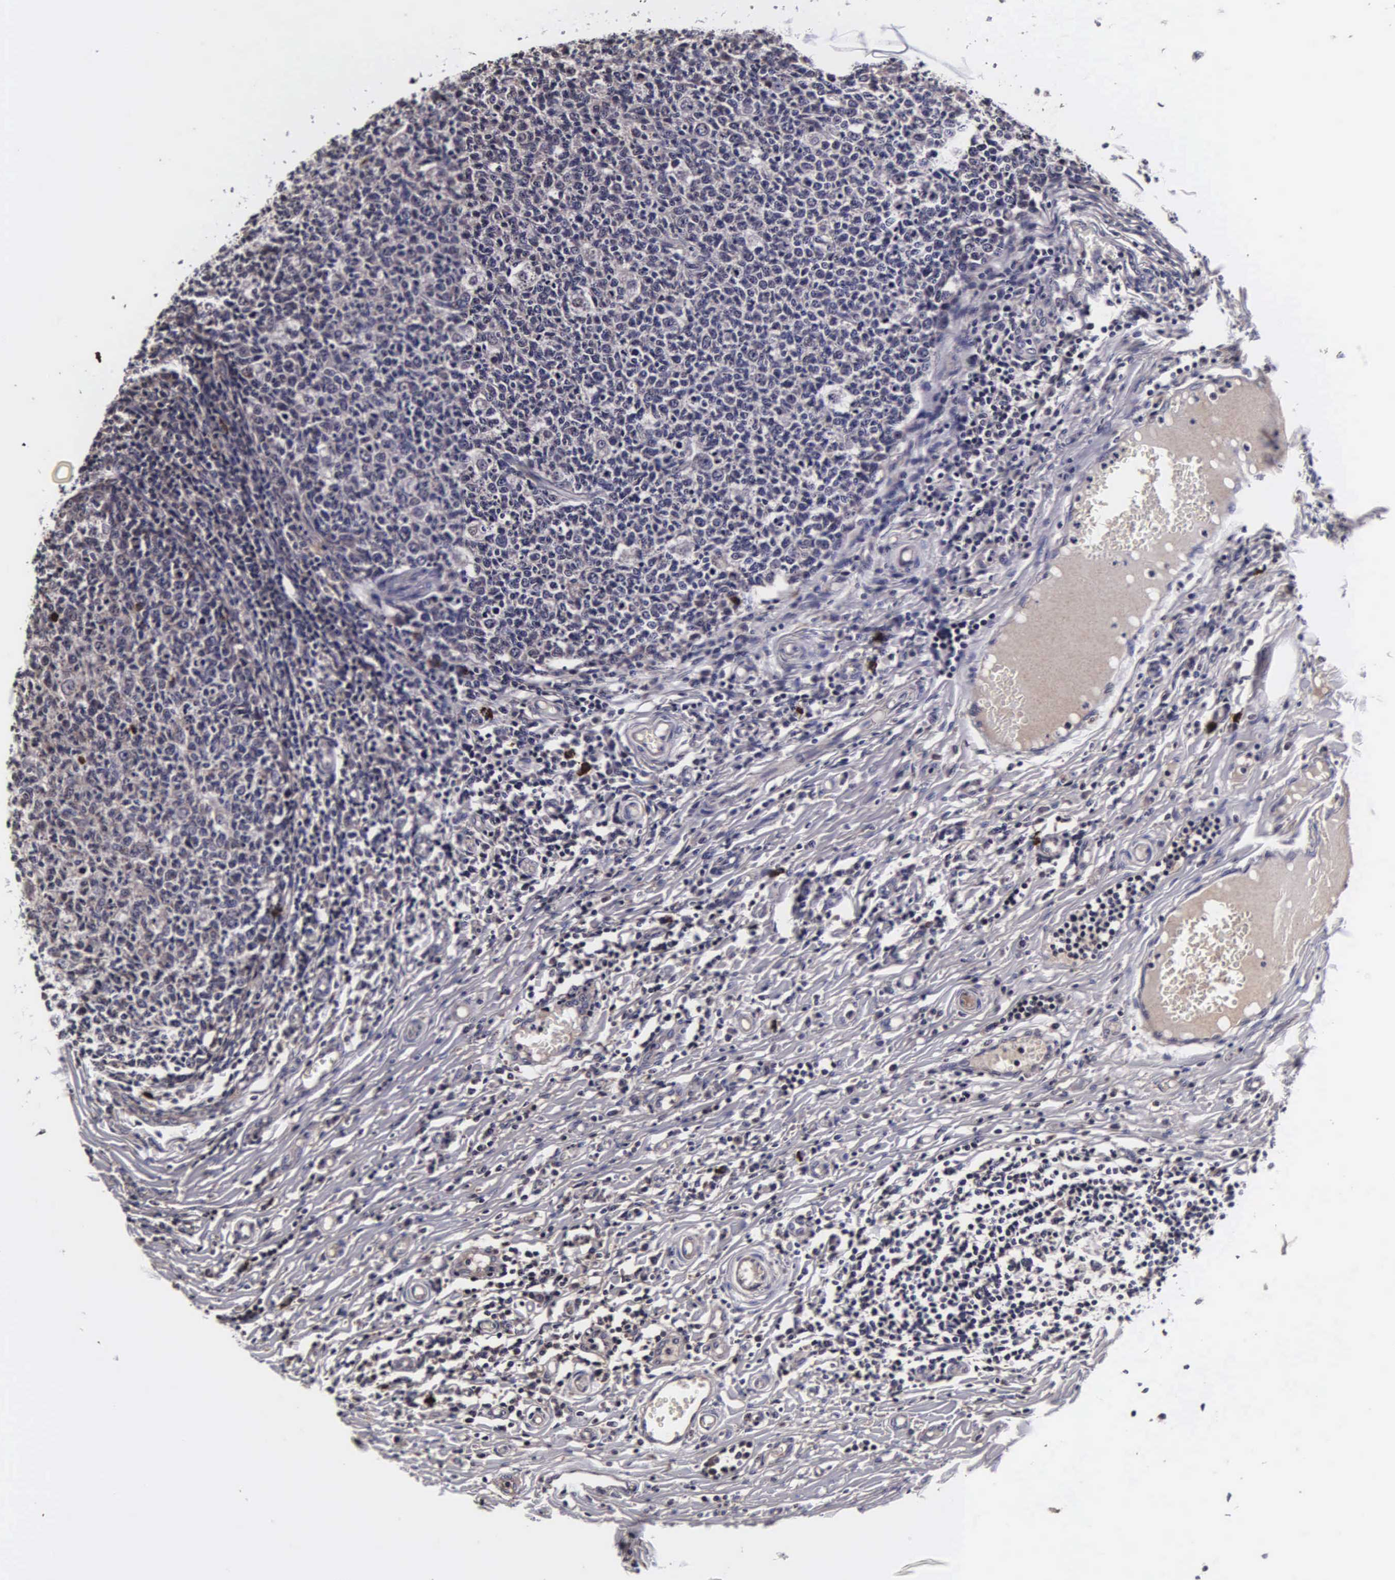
{"staining": {"intensity": "negative", "quantity": "none", "location": "none"}, "tissue": "tonsil", "cell_type": "Germinal center cells", "image_type": "normal", "snomed": [{"axis": "morphology", "description": "Normal tissue, NOS"}, {"axis": "topography", "description": "Tonsil"}], "caption": "Micrograph shows no significant protein positivity in germinal center cells of benign tonsil. (Immunohistochemistry, brightfield microscopy, high magnification).", "gene": "PSMA3", "patient": {"sex": "male", "age": 6}}